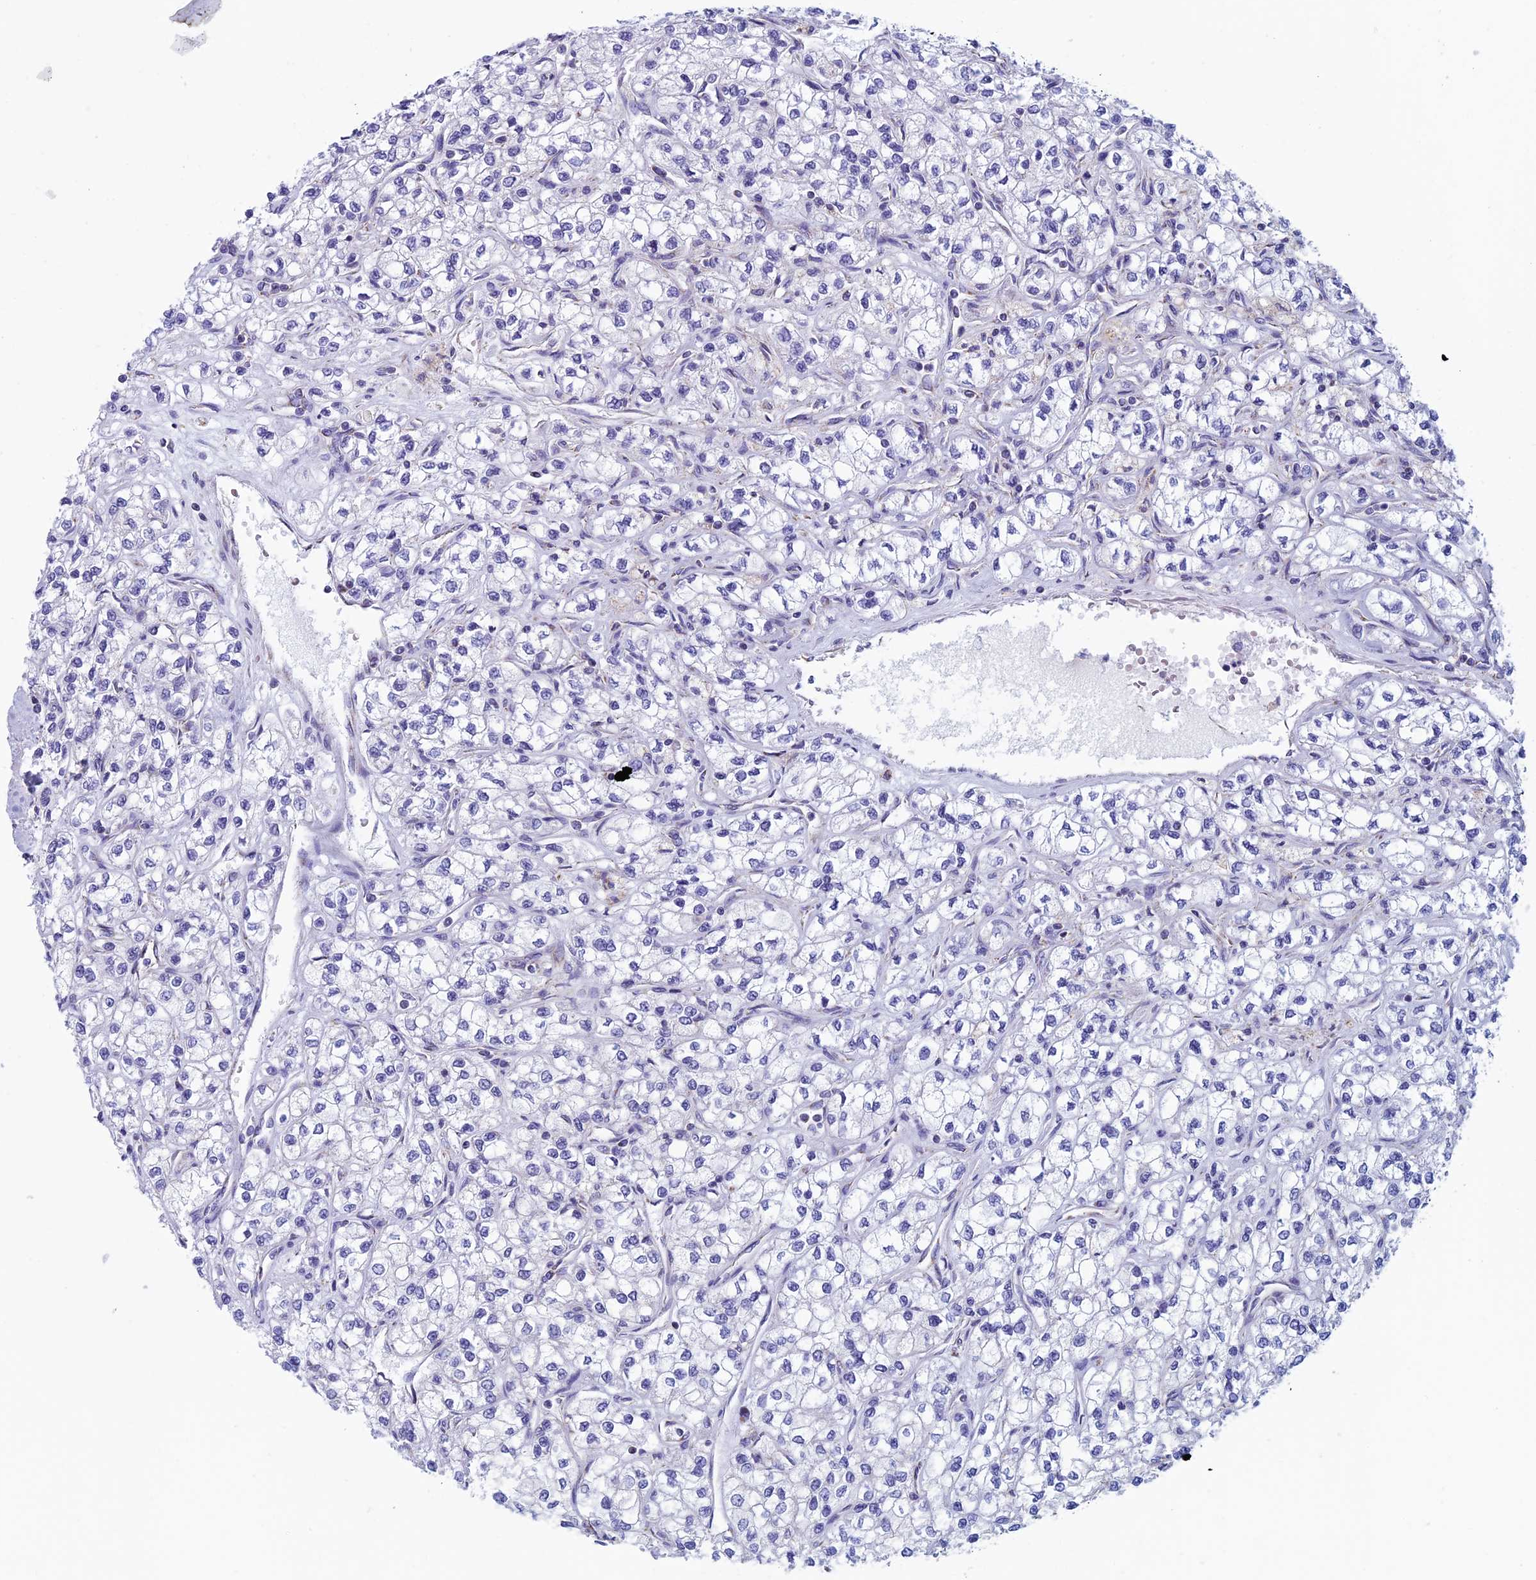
{"staining": {"intensity": "negative", "quantity": "none", "location": "none"}, "tissue": "renal cancer", "cell_type": "Tumor cells", "image_type": "cancer", "snomed": [{"axis": "morphology", "description": "Adenocarcinoma, NOS"}, {"axis": "topography", "description": "Kidney"}], "caption": "Immunohistochemistry photomicrograph of renal adenocarcinoma stained for a protein (brown), which shows no staining in tumor cells. (DAB immunohistochemistry (IHC) with hematoxylin counter stain).", "gene": "NDUFB9", "patient": {"sex": "male", "age": 80}}